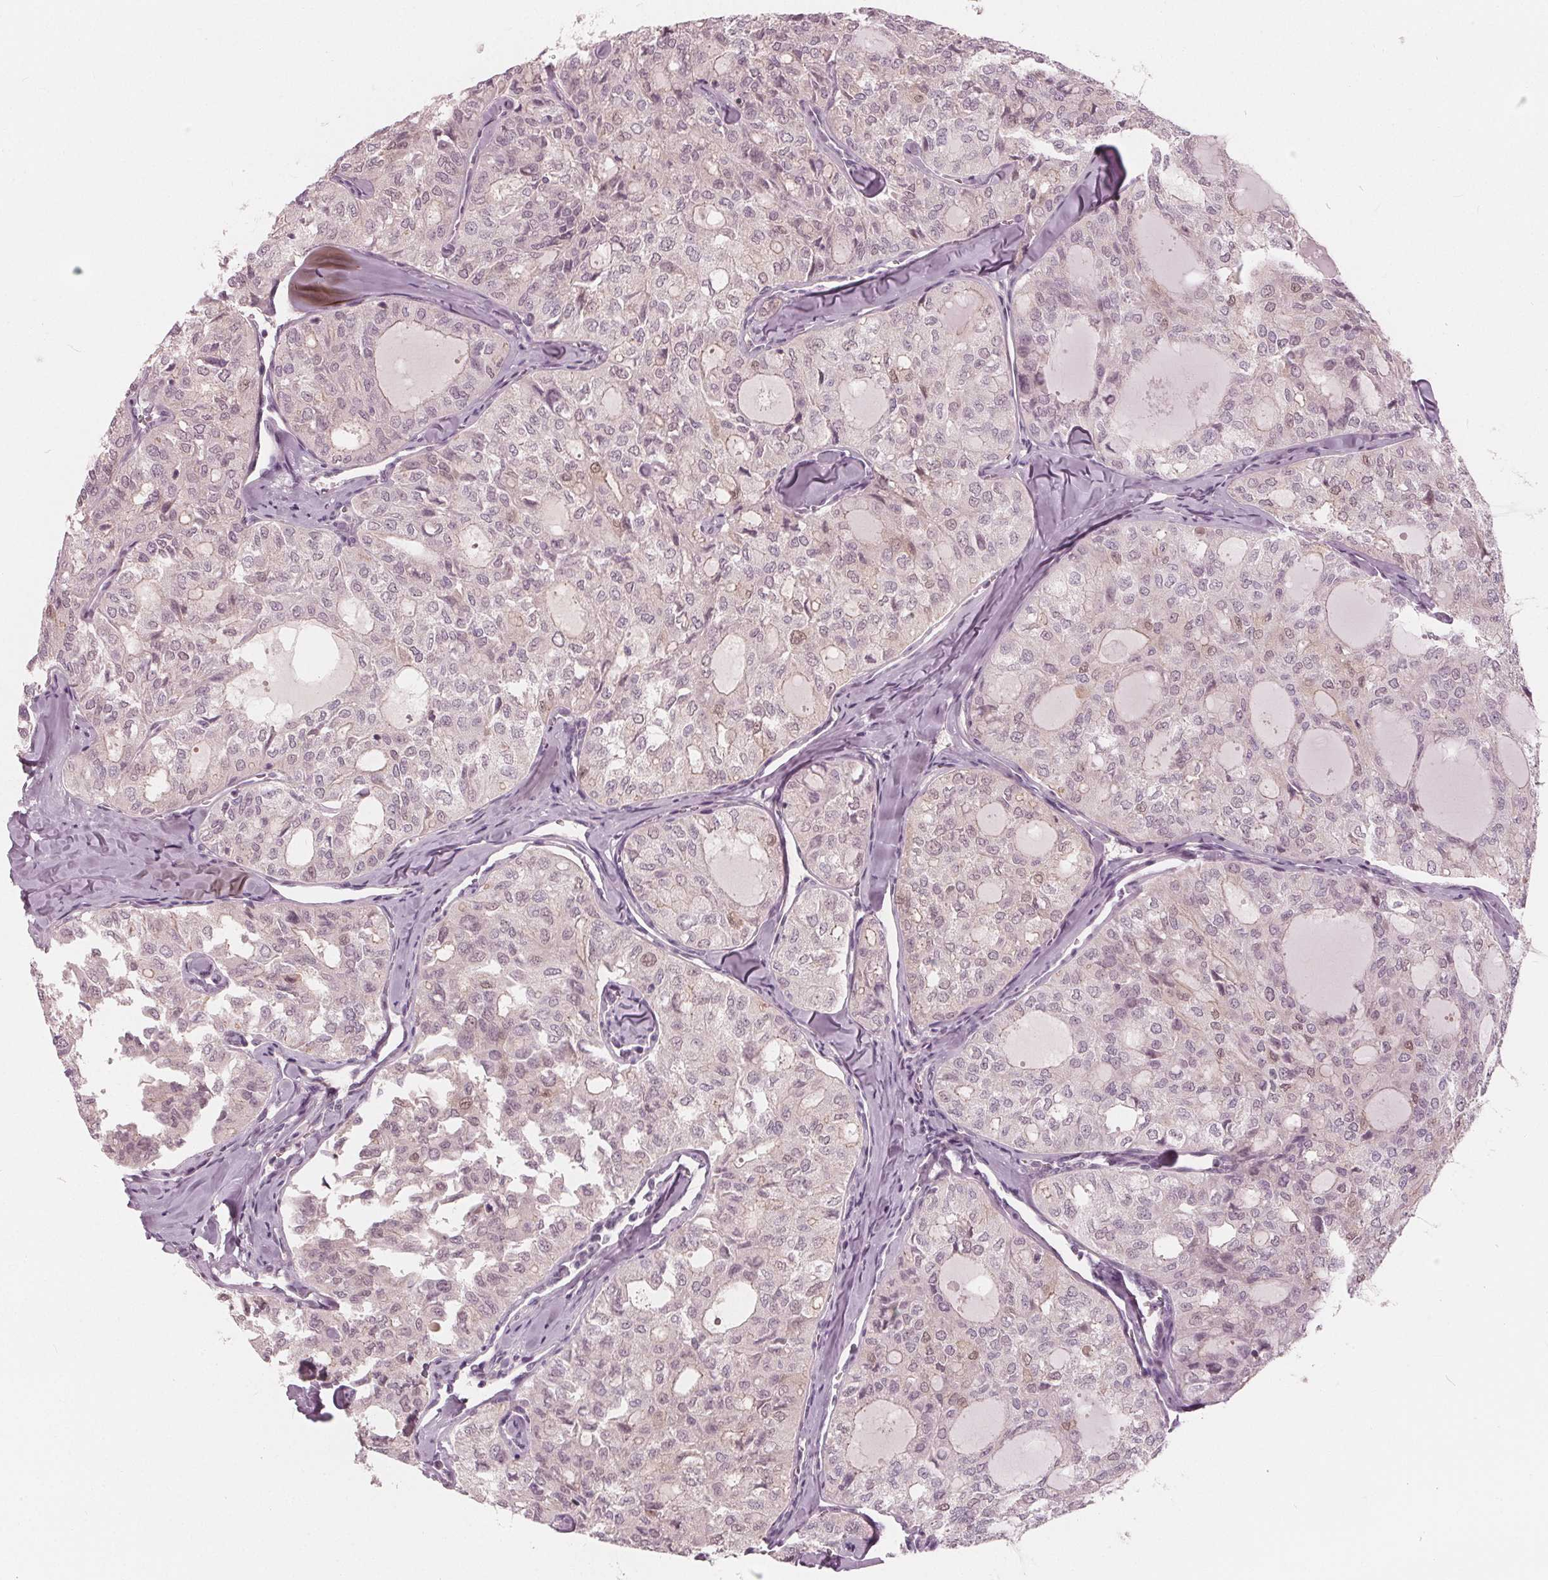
{"staining": {"intensity": "negative", "quantity": "none", "location": "none"}, "tissue": "thyroid cancer", "cell_type": "Tumor cells", "image_type": "cancer", "snomed": [{"axis": "morphology", "description": "Follicular adenoma carcinoma, NOS"}, {"axis": "topography", "description": "Thyroid gland"}], "caption": "Immunohistochemistry (IHC) image of thyroid cancer (follicular adenoma carcinoma) stained for a protein (brown), which displays no positivity in tumor cells.", "gene": "SAT2", "patient": {"sex": "male", "age": 75}}